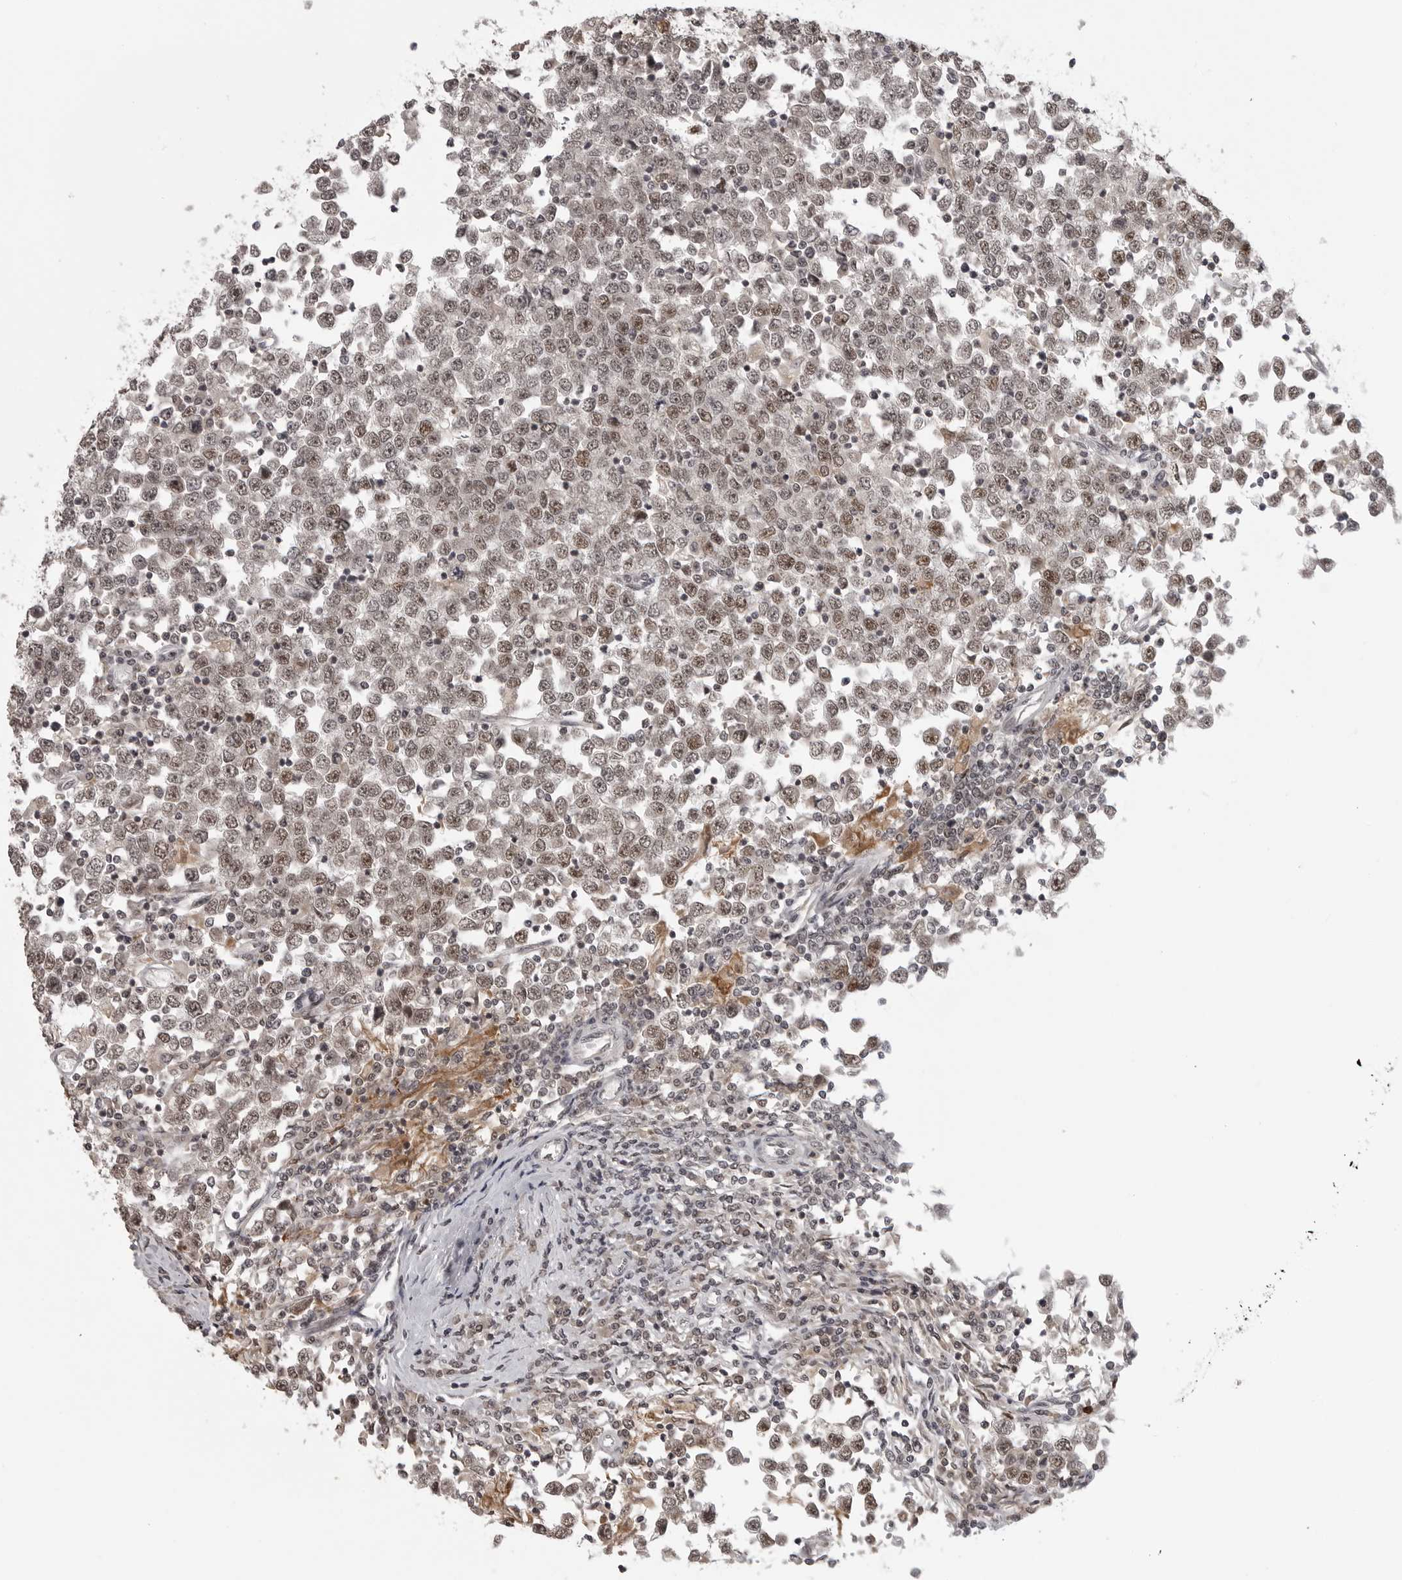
{"staining": {"intensity": "moderate", "quantity": "25%-75%", "location": "nuclear"}, "tissue": "testis cancer", "cell_type": "Tumor cells", "image_type": "cancer", "snomed": [{"axis": "morphology", "description": "Seminoma, NOS"}, {"axis": "topography", "description": "Testis"}], "caption": "Human testis seminoma stained with a protein marker exhibits moderate staining in tumor cells.", "gene": "PEG3", "patient": {"sex": "male", "age": 65}}